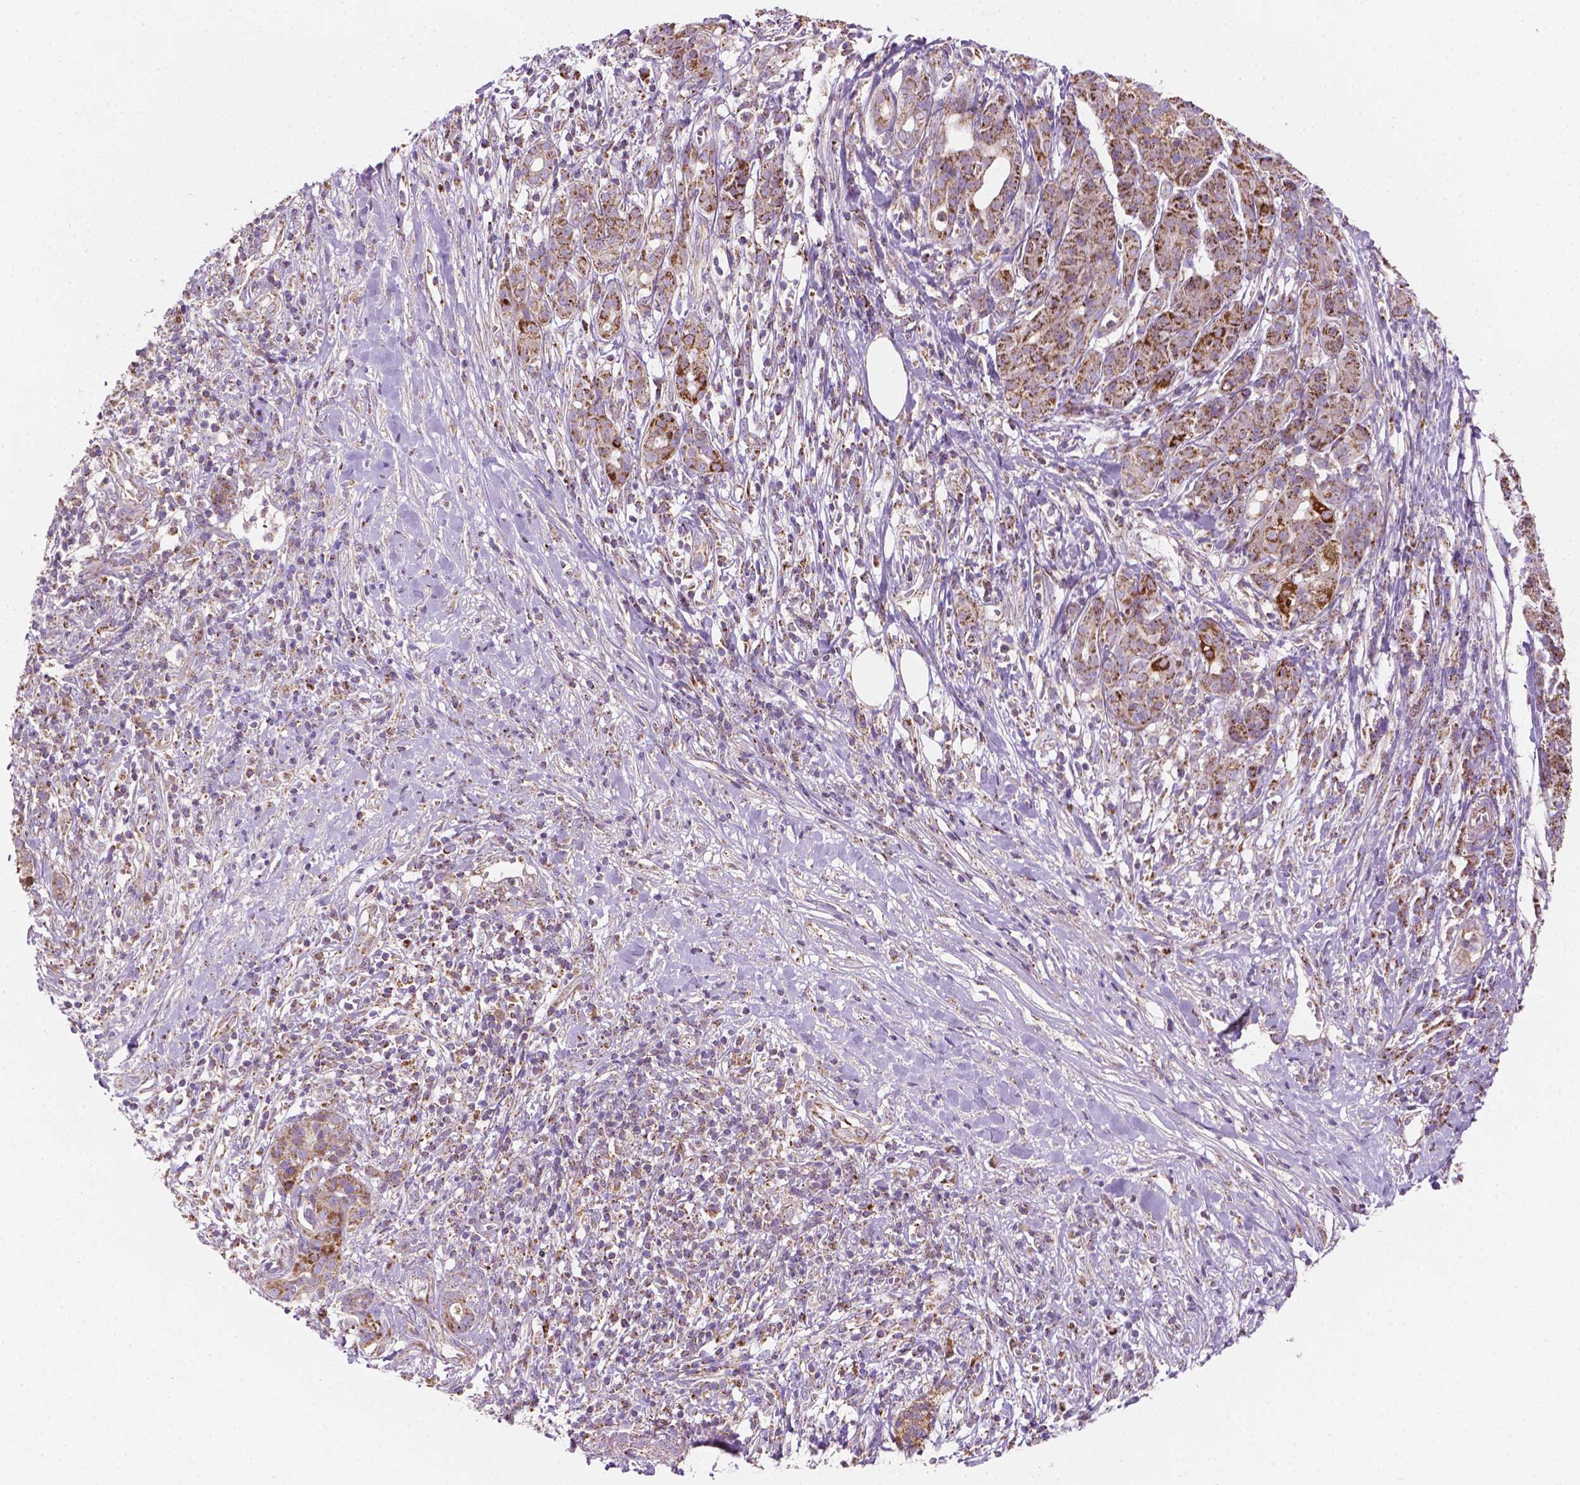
{"staining": {"intensity": "moderate", "quantity": ">75%", "location": "cytoplasmic/membranous"}, "tissue": "pancreatic cancer", "cell_type": "Tumor cells", "image_type": "cancer", "snomed": [{"axis": "morphology", "description": "Adenocarcinoma, NOS"}, {"axis": "topography", "description": "Pancreas"}], "caption": "Moderate cytoplasmic/membranous expression is seen in about >75% of tumor cells in pancreatic adenocarcinoma.", "gene": "PIBF1", "patient": {"sex": "male", "age": 61}}